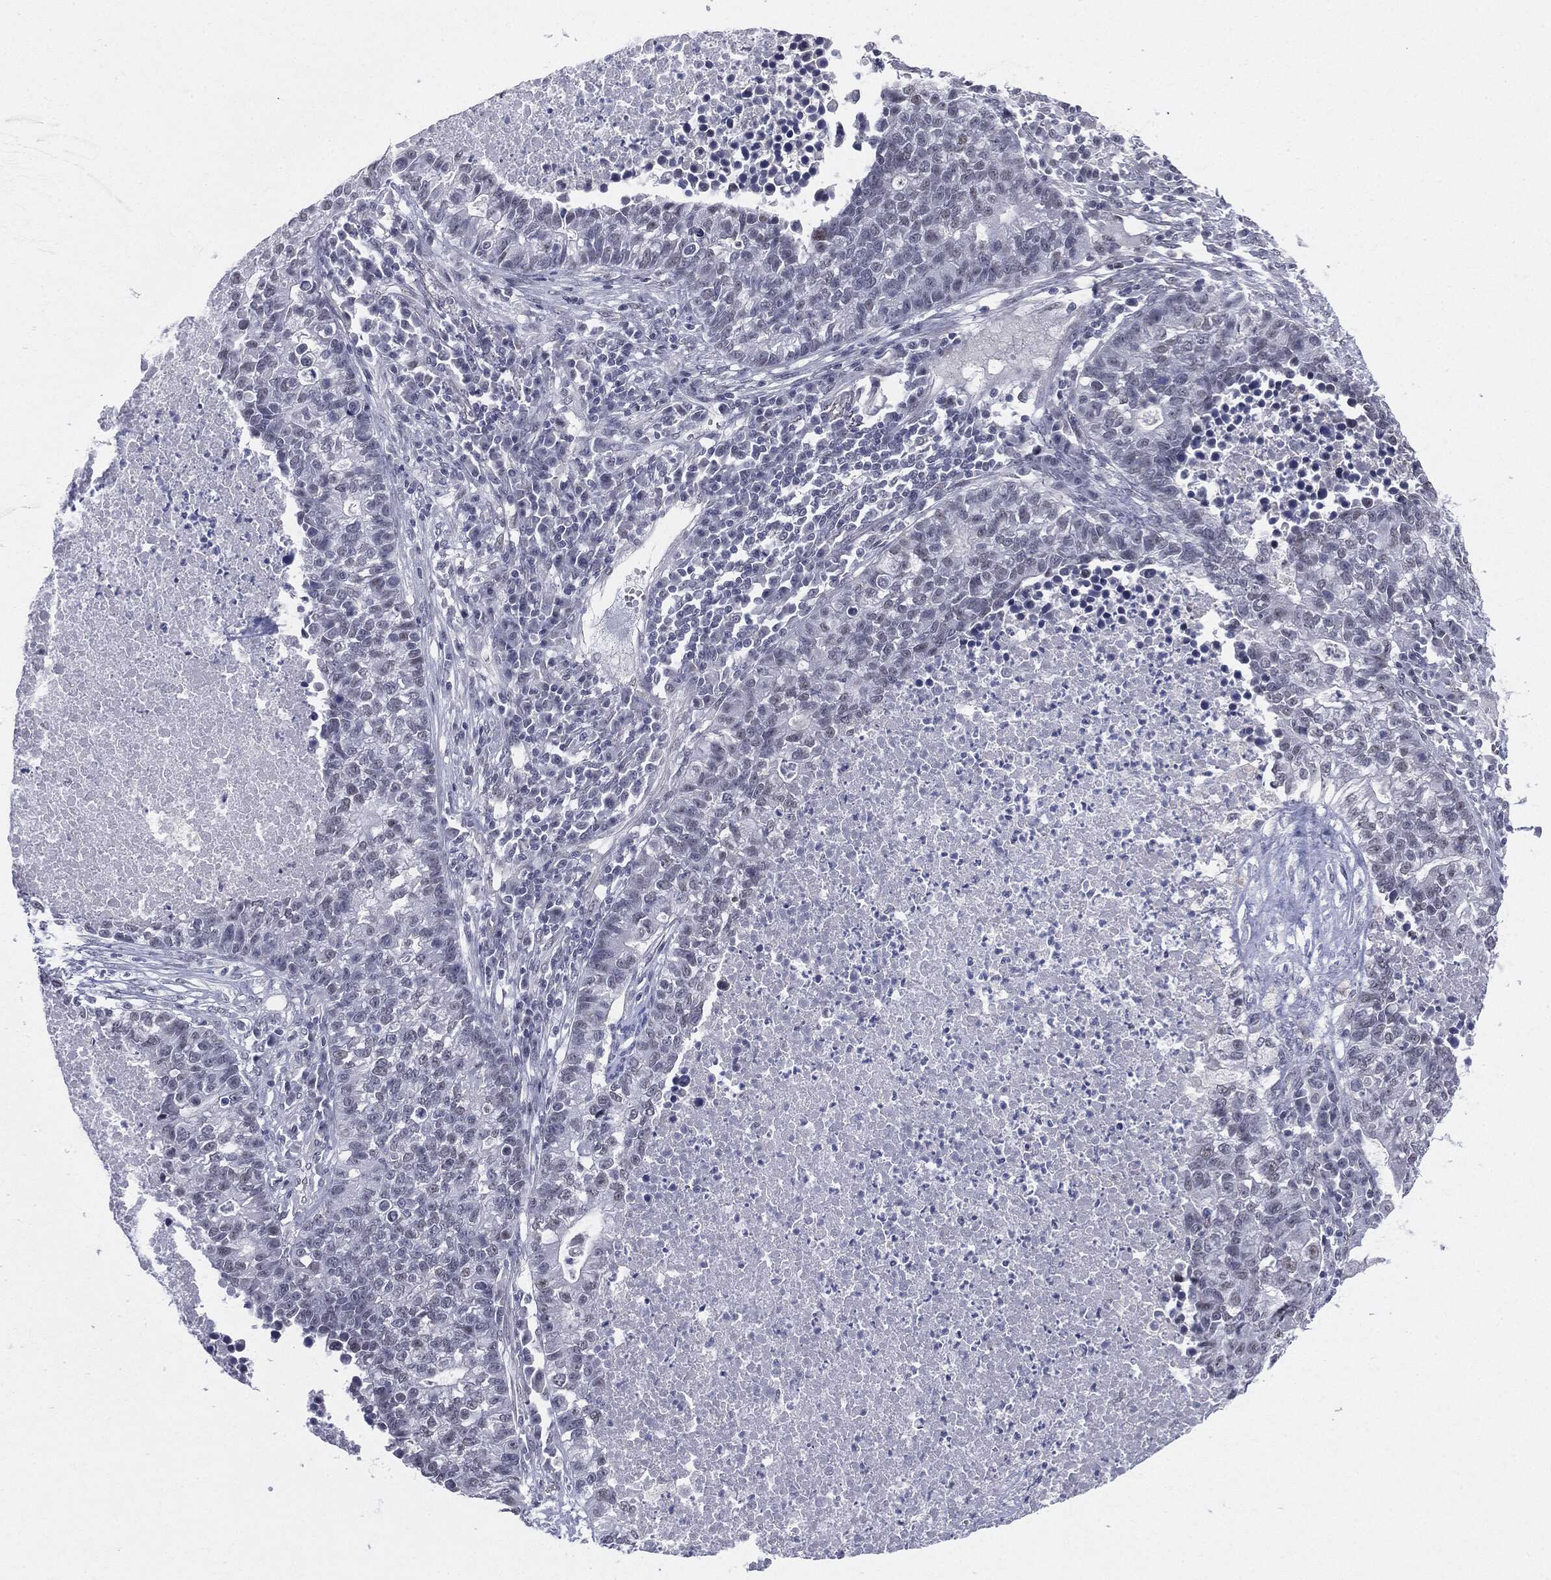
{"staining": {"intensity": "negative", "quantity": "none", "location": "none"}, "tissue": "lung cancer", "cell_type": "Tumor cells", "image_type": "cancer", "snomed": [{"axis": "morphology", "description": "Adenocarcinoma, NOS"}, {"axis": "topography", "description": "Lung"}], "caption": "The image displays no significant staining in tumor cells of lung cancer. (DAB immunohistochemistry (IHC) visualized using brightfield microscopy, high magnification).", "gene": "SLC5A5", "patient": {"sex": "male", "age": 57}}